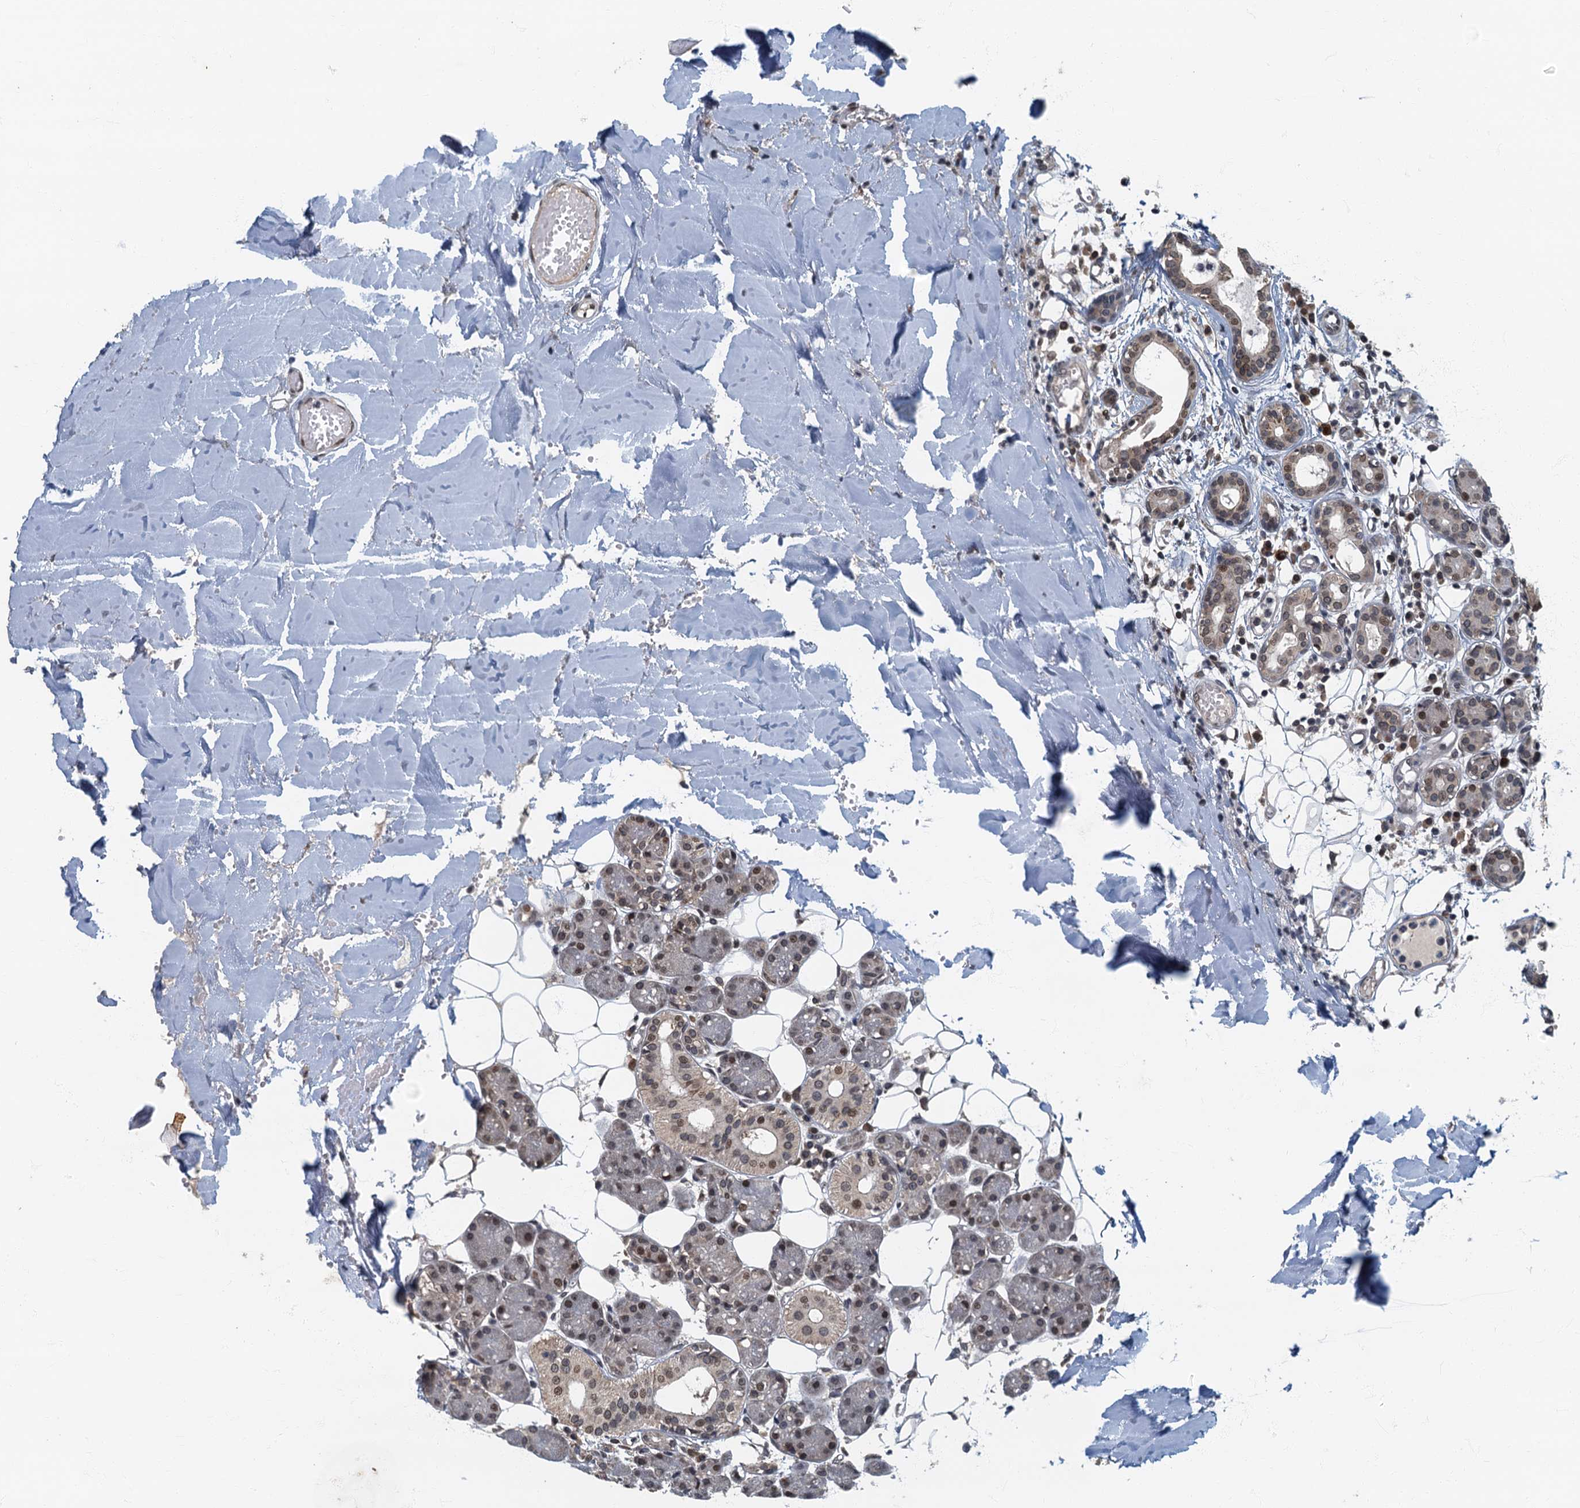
{"staining": {"intensity": "weak", "quantity": "25%-75%", "location": "nuclear"}, "tissue": "head and neck cancer", "cell_type": "Tumor cells", "image_type": "cancer", "snomed": [{"axis": "morphology", "description": "Adenocarcinoma, NOS"}, {"axis": "topography", "description": "Head-Neck"}], "caption": "A photomicrograph of head and neck cancer stained for a protein shows weak nuclear brown staining in tumor cells.", "gene": "CKAP2L", "patient": {"sex": "female", "age": 73}}